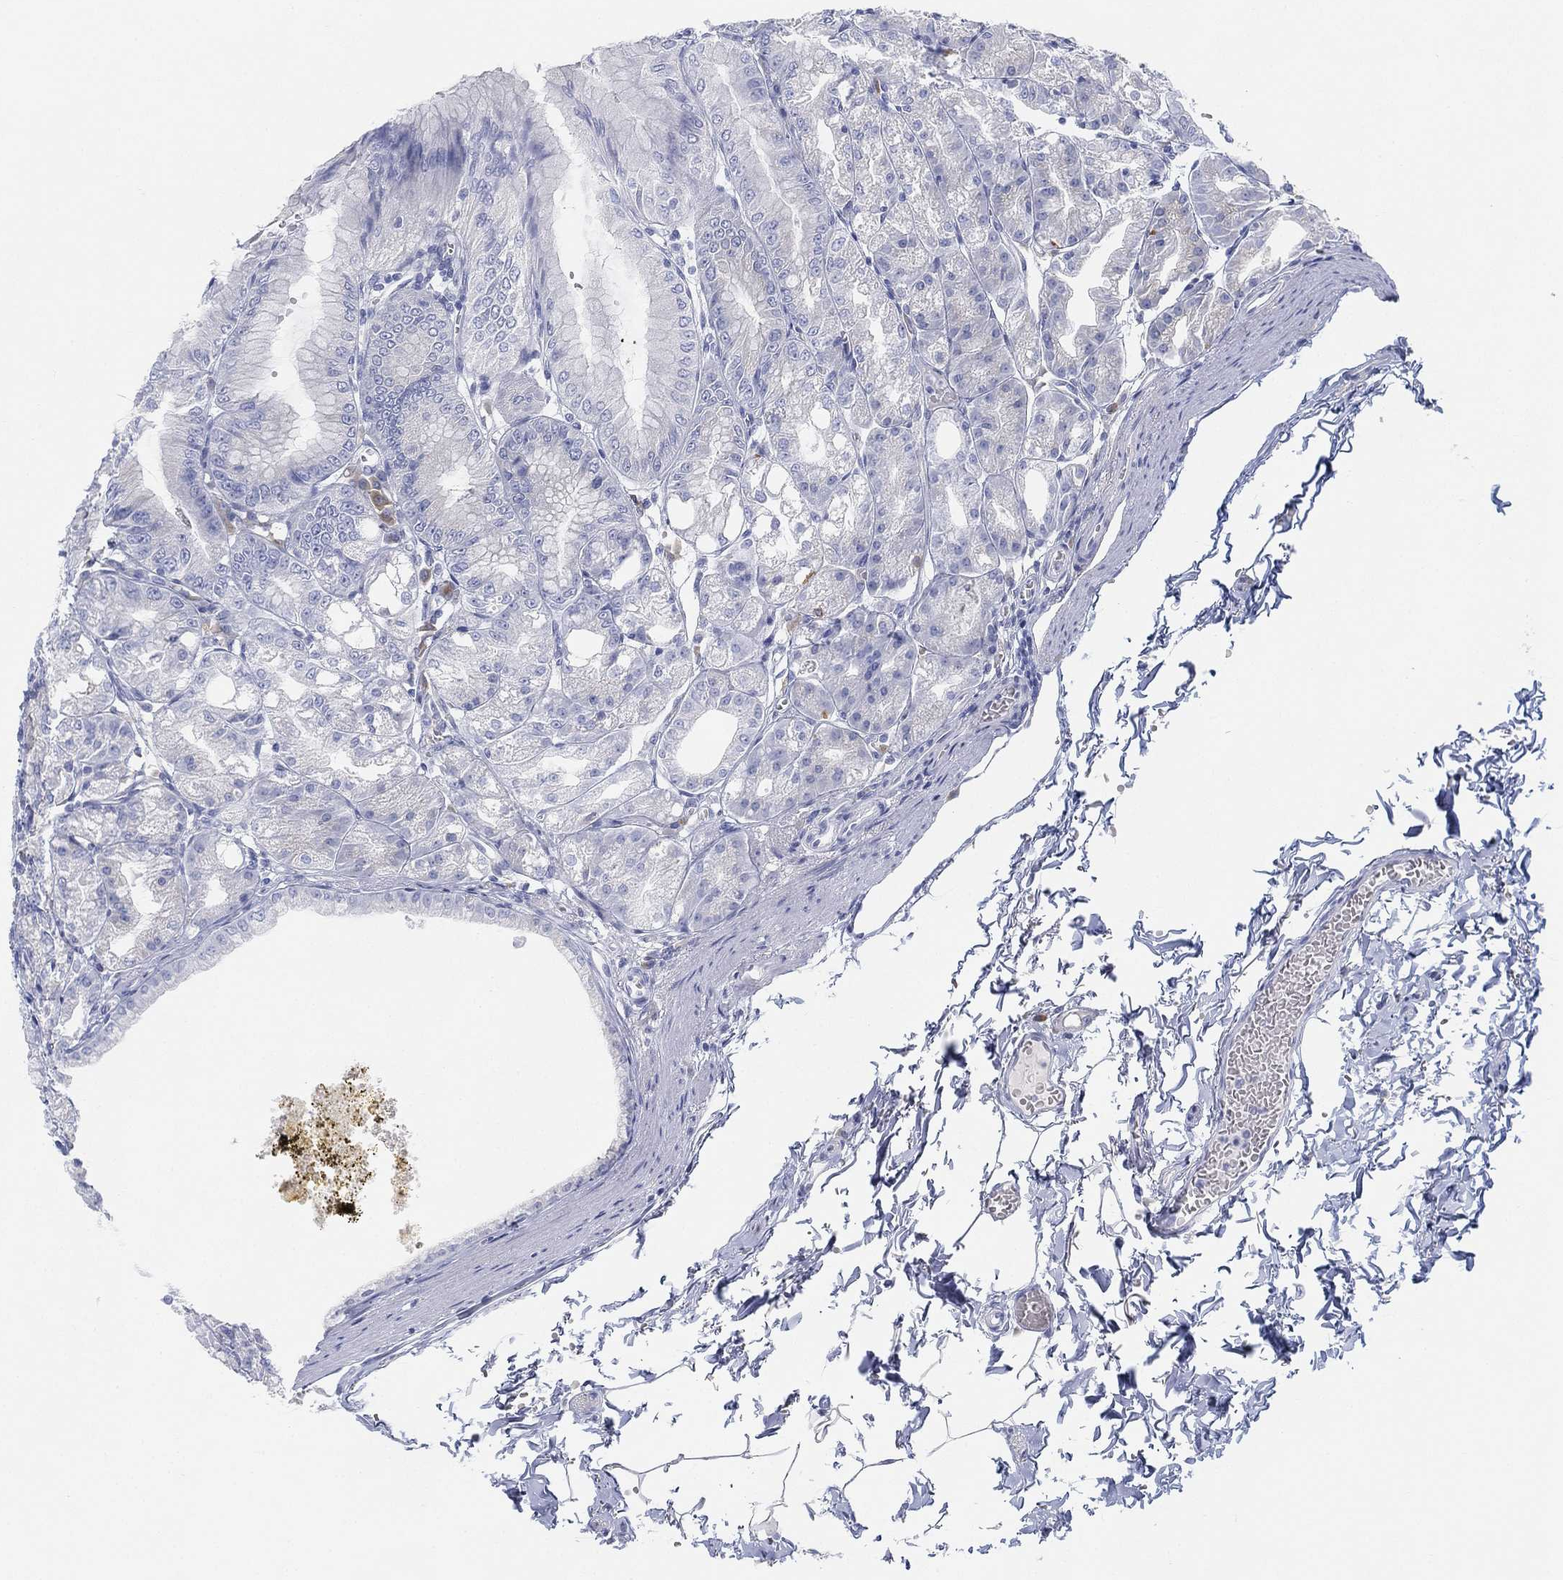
{"staining": {"intensity": "weak", "quantity": "<25%", "location": "cytoplasmic/membranous"}, "tissue": "stomach", "cell_type": "Glandular cells", "image_type": "normal", "snomed": [{"axis": "morphology", "description": "Normal tissue, NOS"}, {"axis": "topography", "description": "Stomach"}], "caption": "Immunohistochemical staining of normal human stomach exhibits no significant positivity in glandular cells.", "gene": "GCNA", "patient": {"sex": "male", "age": 71}}